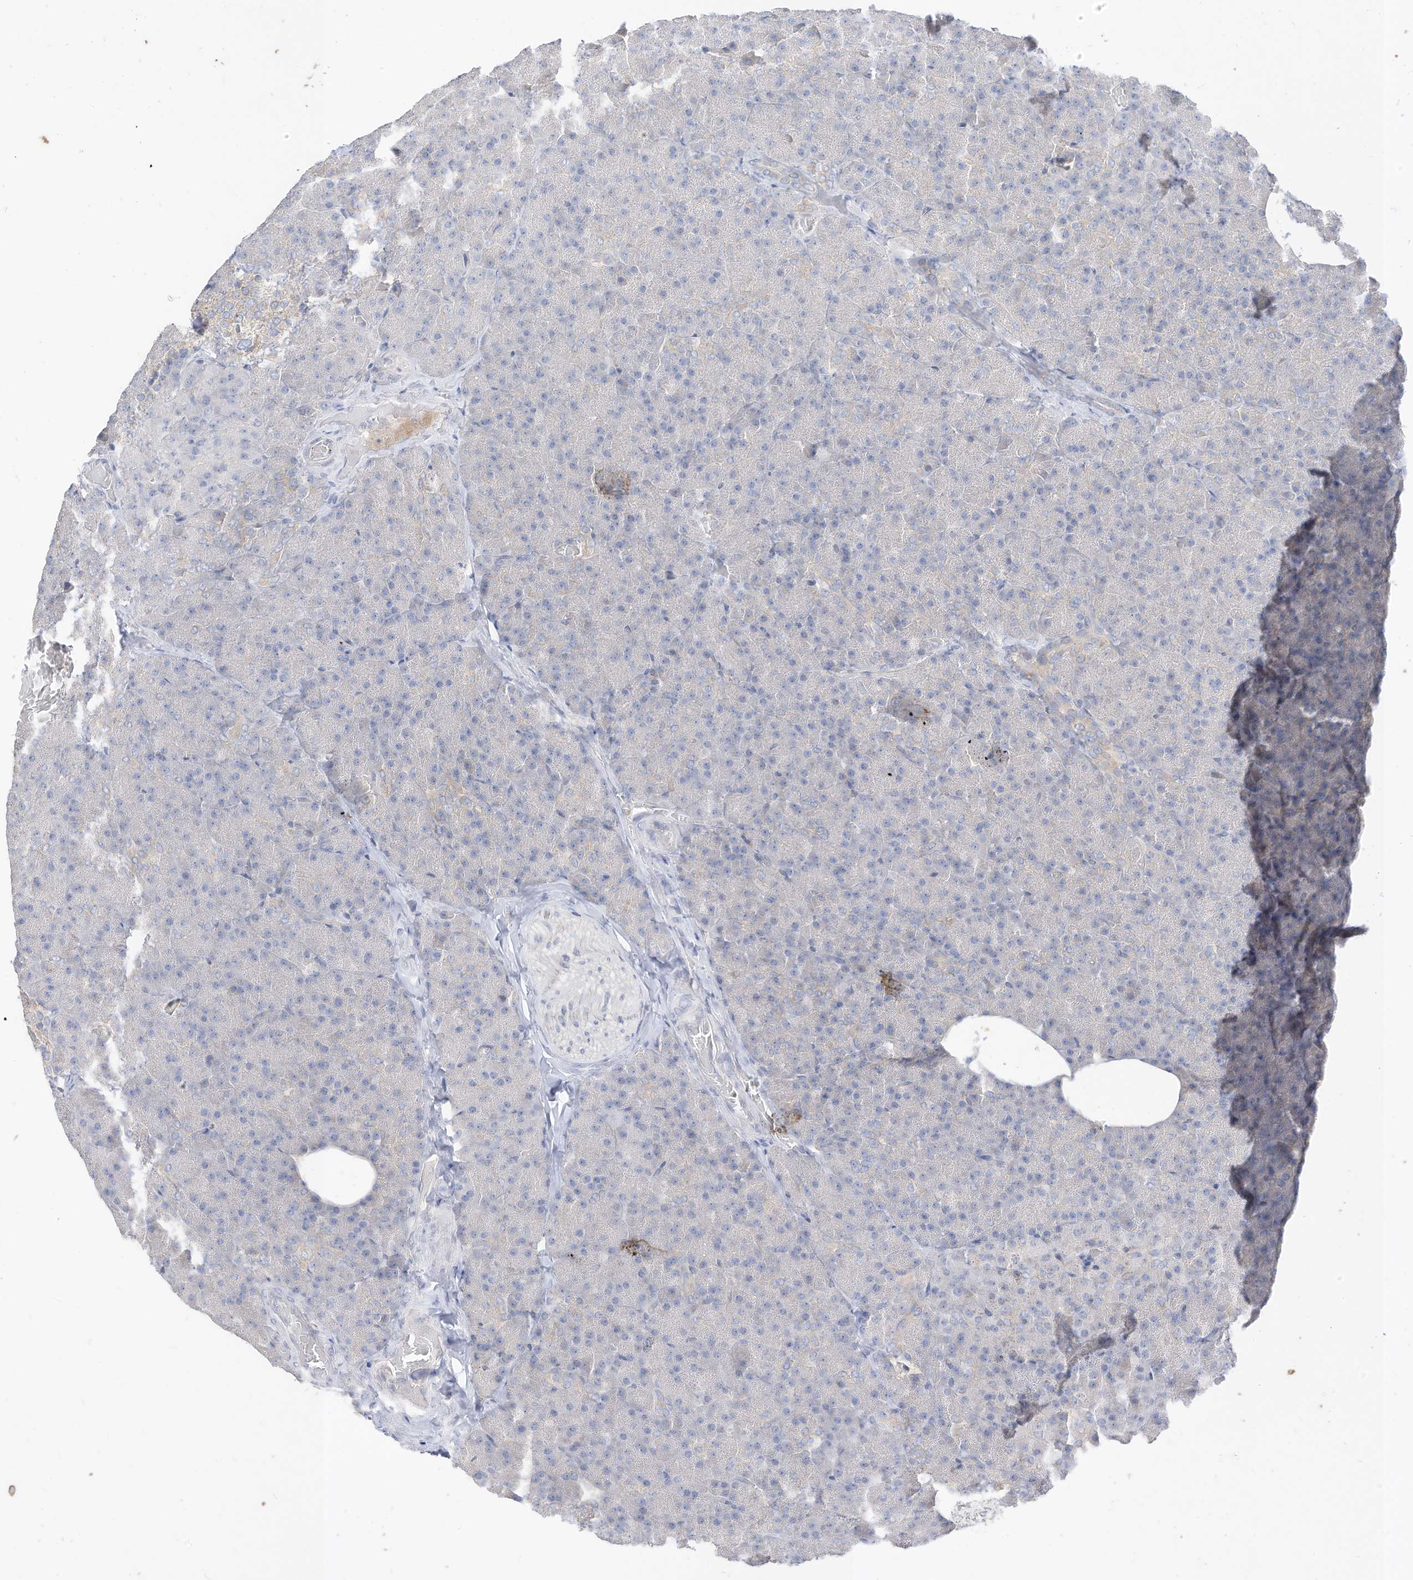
{"staining": {"intensity": "weak", "quantity": "<25%", "location": "cytoplasmic/membranous"}, "tissue": "pancreas", "cell_type": "Exocrine glandular cells", "image_type": "normal", "snomed": [{"axis": "morphology", "description": "Normal tissue, NOS"}, {"axis": "morphology", "description": "Carcinoid, malignant, NOS"}, {"axis": "topography", "description": "Pancreas"}], "caption": "IHC of unremarkable human pancreas shows no staining in exocrine glandular cells.", "gene": "RASA2", "patient": {"sex": "female", "age": 35}}